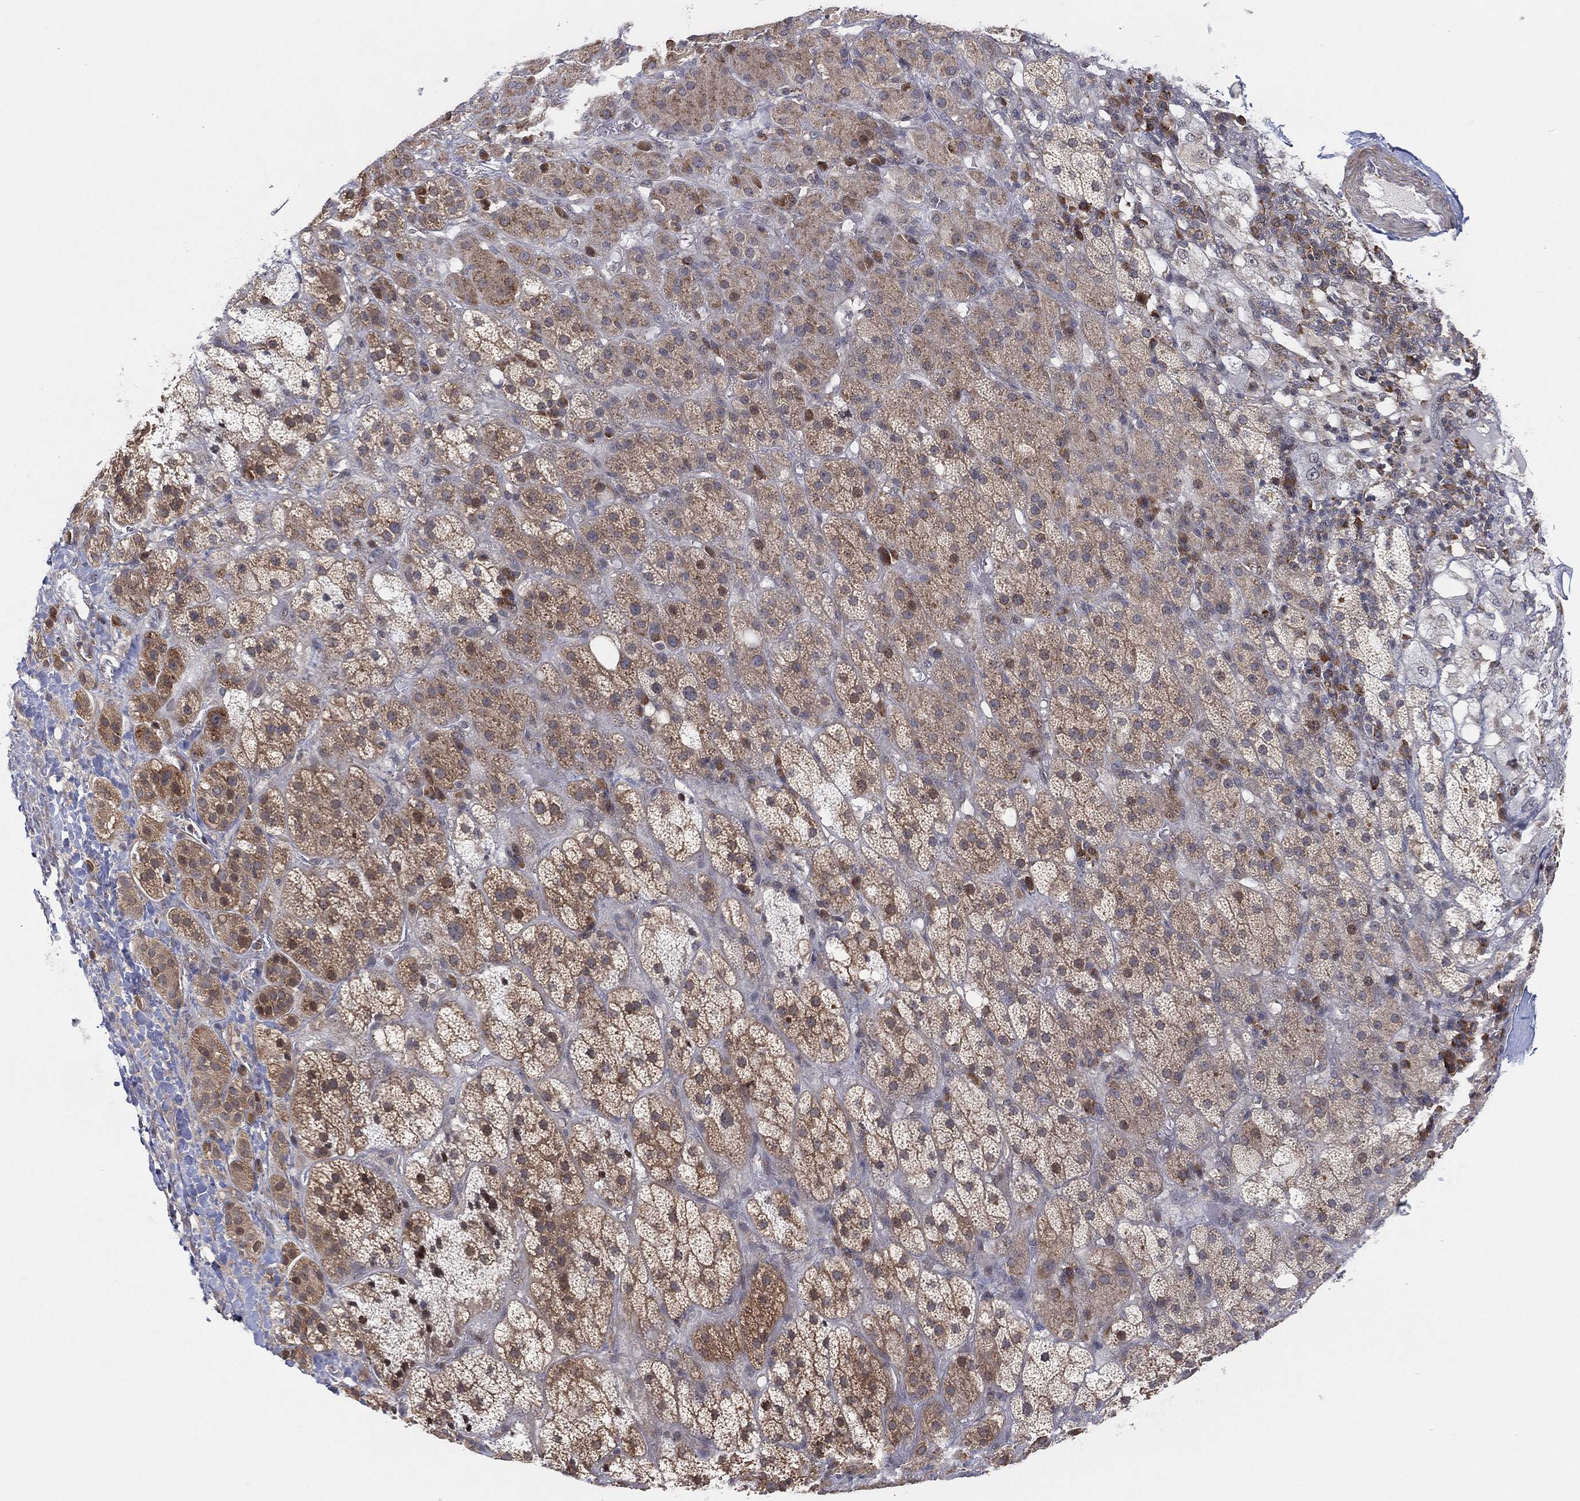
{"staining": {"intensity": "moderate", "quantity": "25%-75%", "location": "cytoplasmic/membranous"}, "tissue": "adrenal gland", "cell_type": "Glandular cells", "image_type": "normal", "snomed": [{"axis": "morphology", "description": "Normal tissue, NOS"}, {"axis": "topography", "description": "Adrenal gland"}], "caption": "Brown immunohistochemical staining in unremarkable adrenal gland displays moderate cytoplasmic/membranous positivity in approximately 25%-75% of glandular cells.", "gene": "TMTC4", "patient": {"sex": "male", "age": 70}}